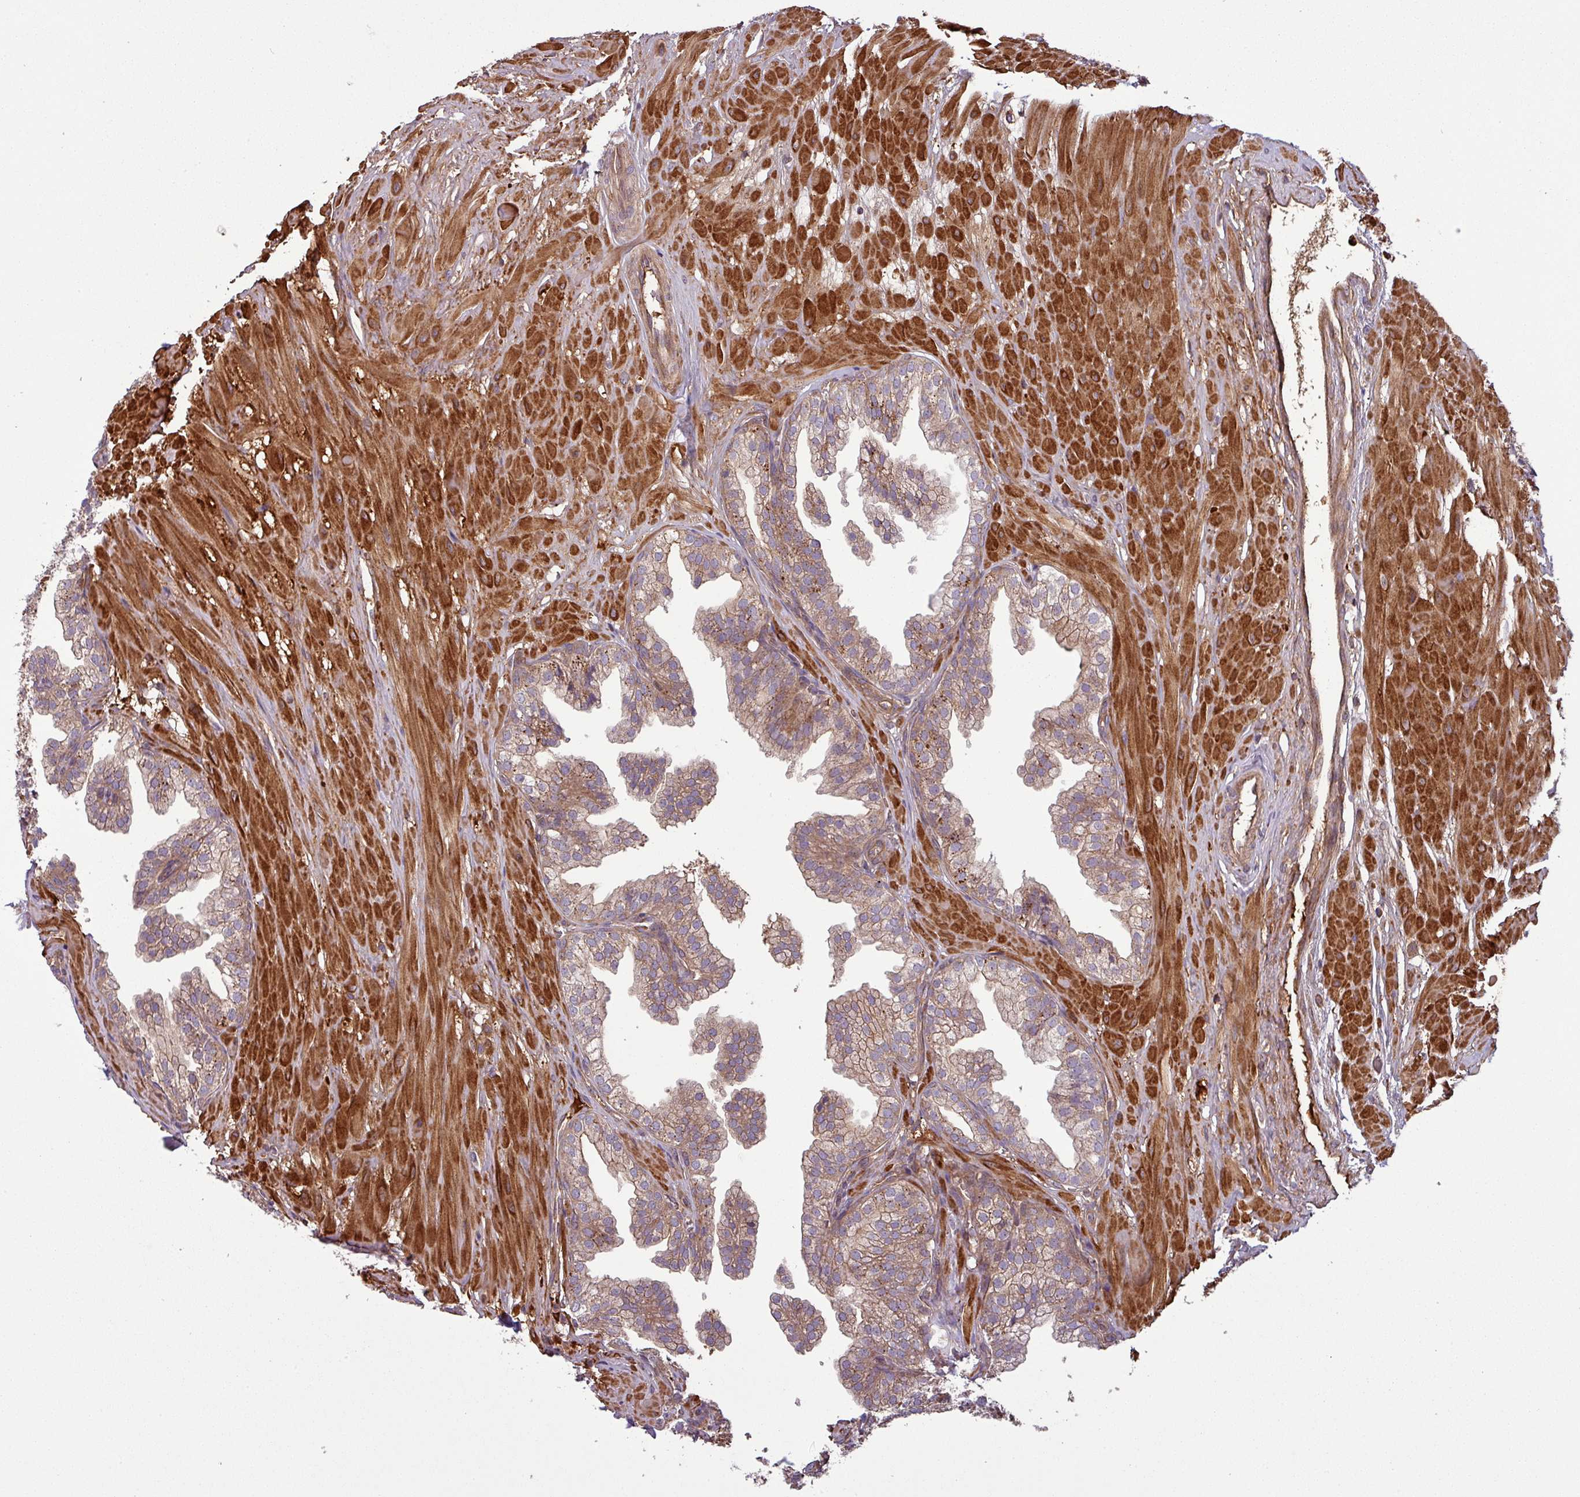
{"staining": {"intensity": "weak", "quantity": "25%-75%", "location": "cytoplasmic/membranous"}, "tissue": "prostate", "cell_type": "Glandular cells", "image_type": "normal", "snomed": [{"axis": "morphology", "description": "Normal tissue, NOS"}, {"axis": "topography", "description": "Prostate"}, {"axis": "topography", "description": "Peripheral nerve tissue"}], "caption": "Benign prostate shows weak cytoplasmic/membranous expression in about 25%-75% of glandular cells (Brightfield microscopy of DAB IHC at high magnification)..", "gene": "SNRNP25", "patient": {"sex": "male", "age": 55}}